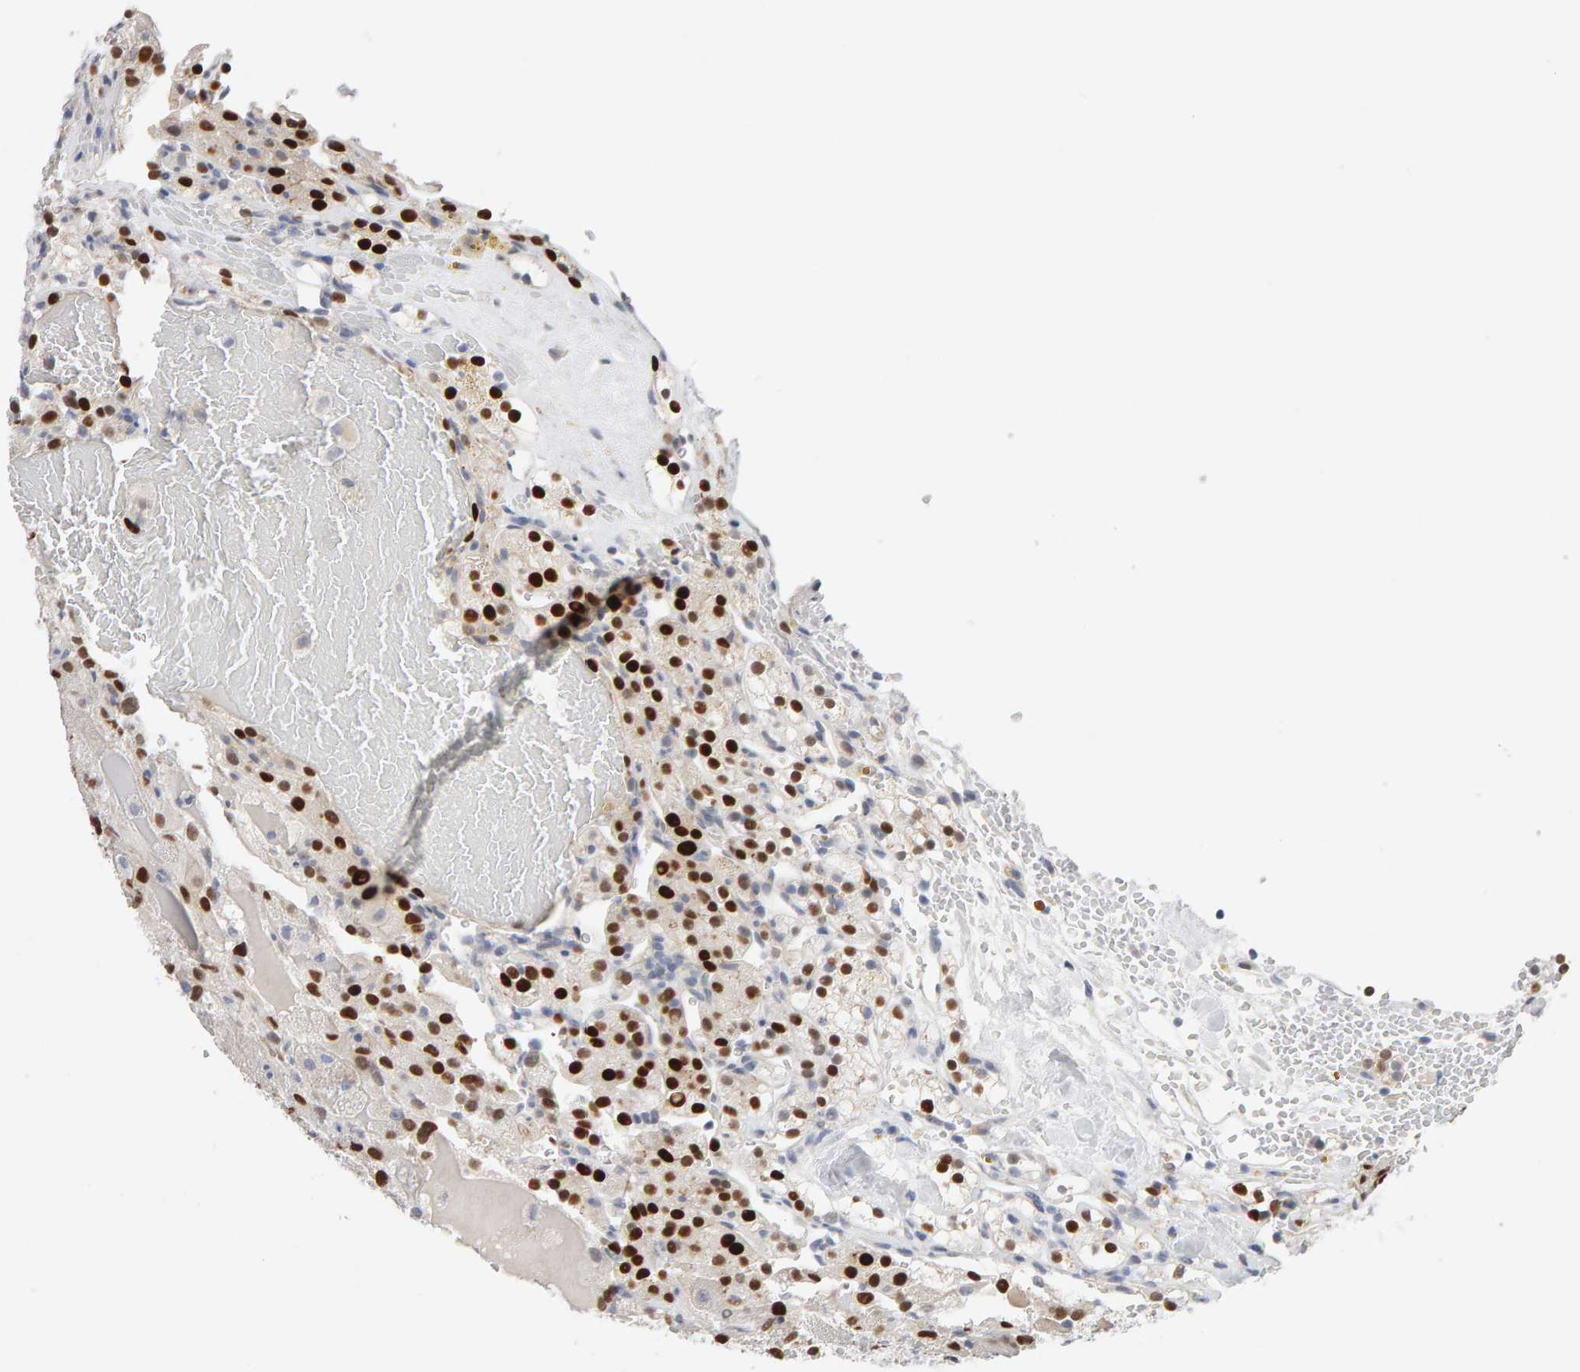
{"staining": {"intensity": "strong", "quantity": ">75%", "location": "nuclear"}, "tissue": "renal cancer", "cell_type": "Tumor cells", "image_type": "cancer", "snomed": [{"axis": "morphology", "description": "Normal tissue, NOS"}, {"axis": "morphology", "description": "Adenocarcinoma, NOS"}, {"axis": "topography", "description": "Kidney"}], "caption": "This image displays immunohistochemistry (IHC) staining of human renal cancer (adenocarcinoma), with high strong nuclear expression in approximately >75% of tumor cells.", "gene": "HNF4A", "patient": {"sex": "male", "age": 61}}